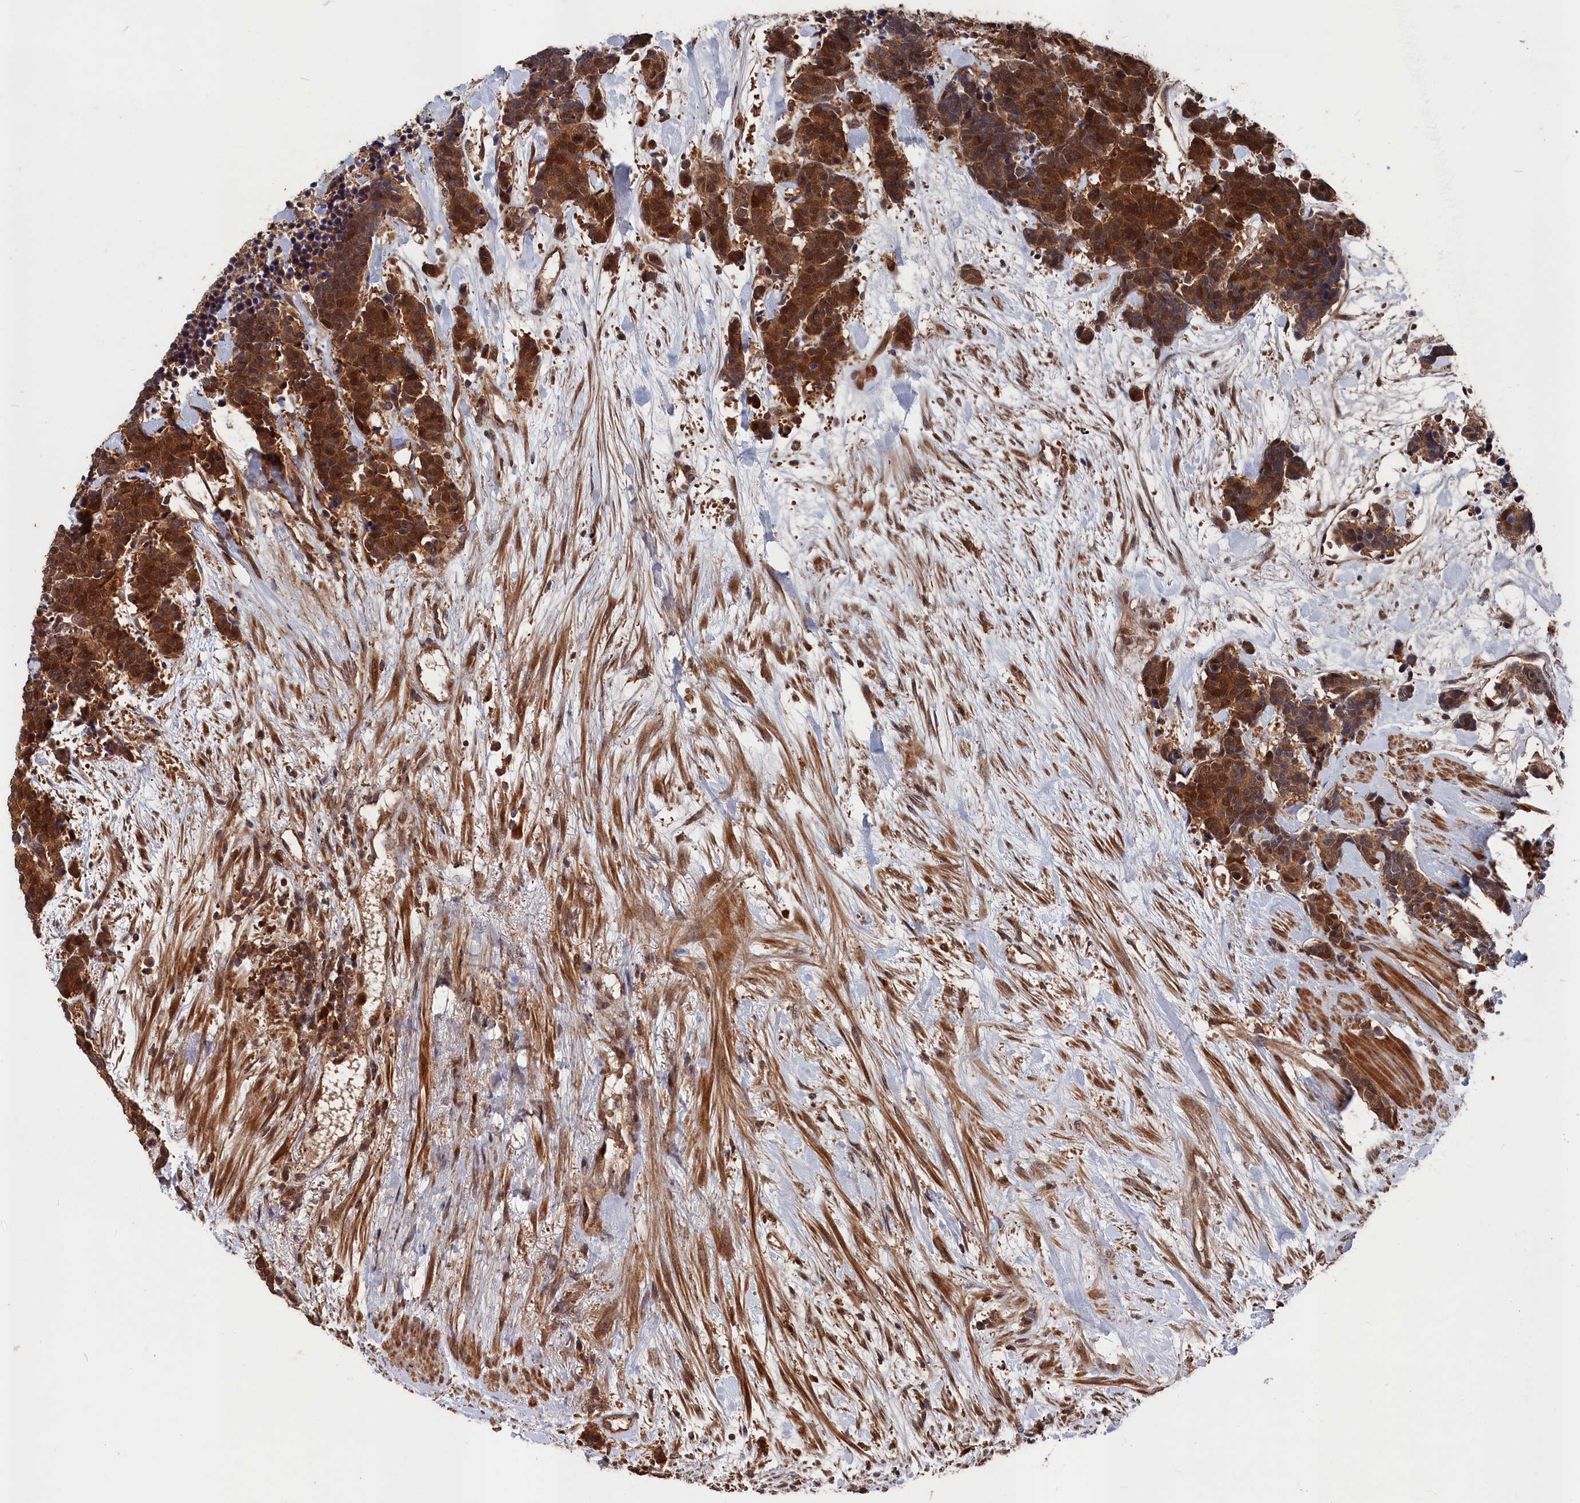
{"staining": {"intensity": "strong", "quantity": ">75%", "location": "cytoplasmic/membranous,nuclear"}, "tissue": "carcinoid", "cell_type": "Tumor cells", "image_type": "cancer", "snomed": [{"axis": "morphology", "description": "Carcinoma, NOS"}, {"axis": "morphology", "description": "Carcinoid, malignant, NOS"}, {"axis": "topography", "description": "Prostate"}], "caption": "Immunohistochemistry (IHC) micrograph of neoplastic tissue: carcinoma stained using immunohistochemistry reveals high levels of strong protein expression localized specifically in the cytoplasmic/membranous and nuclear of tumor cells, appearing as a cytoplasmic/membranous and nuclear brown color.", "gene": "RMI2", "patient": {"sex": "male", "age": 57}}